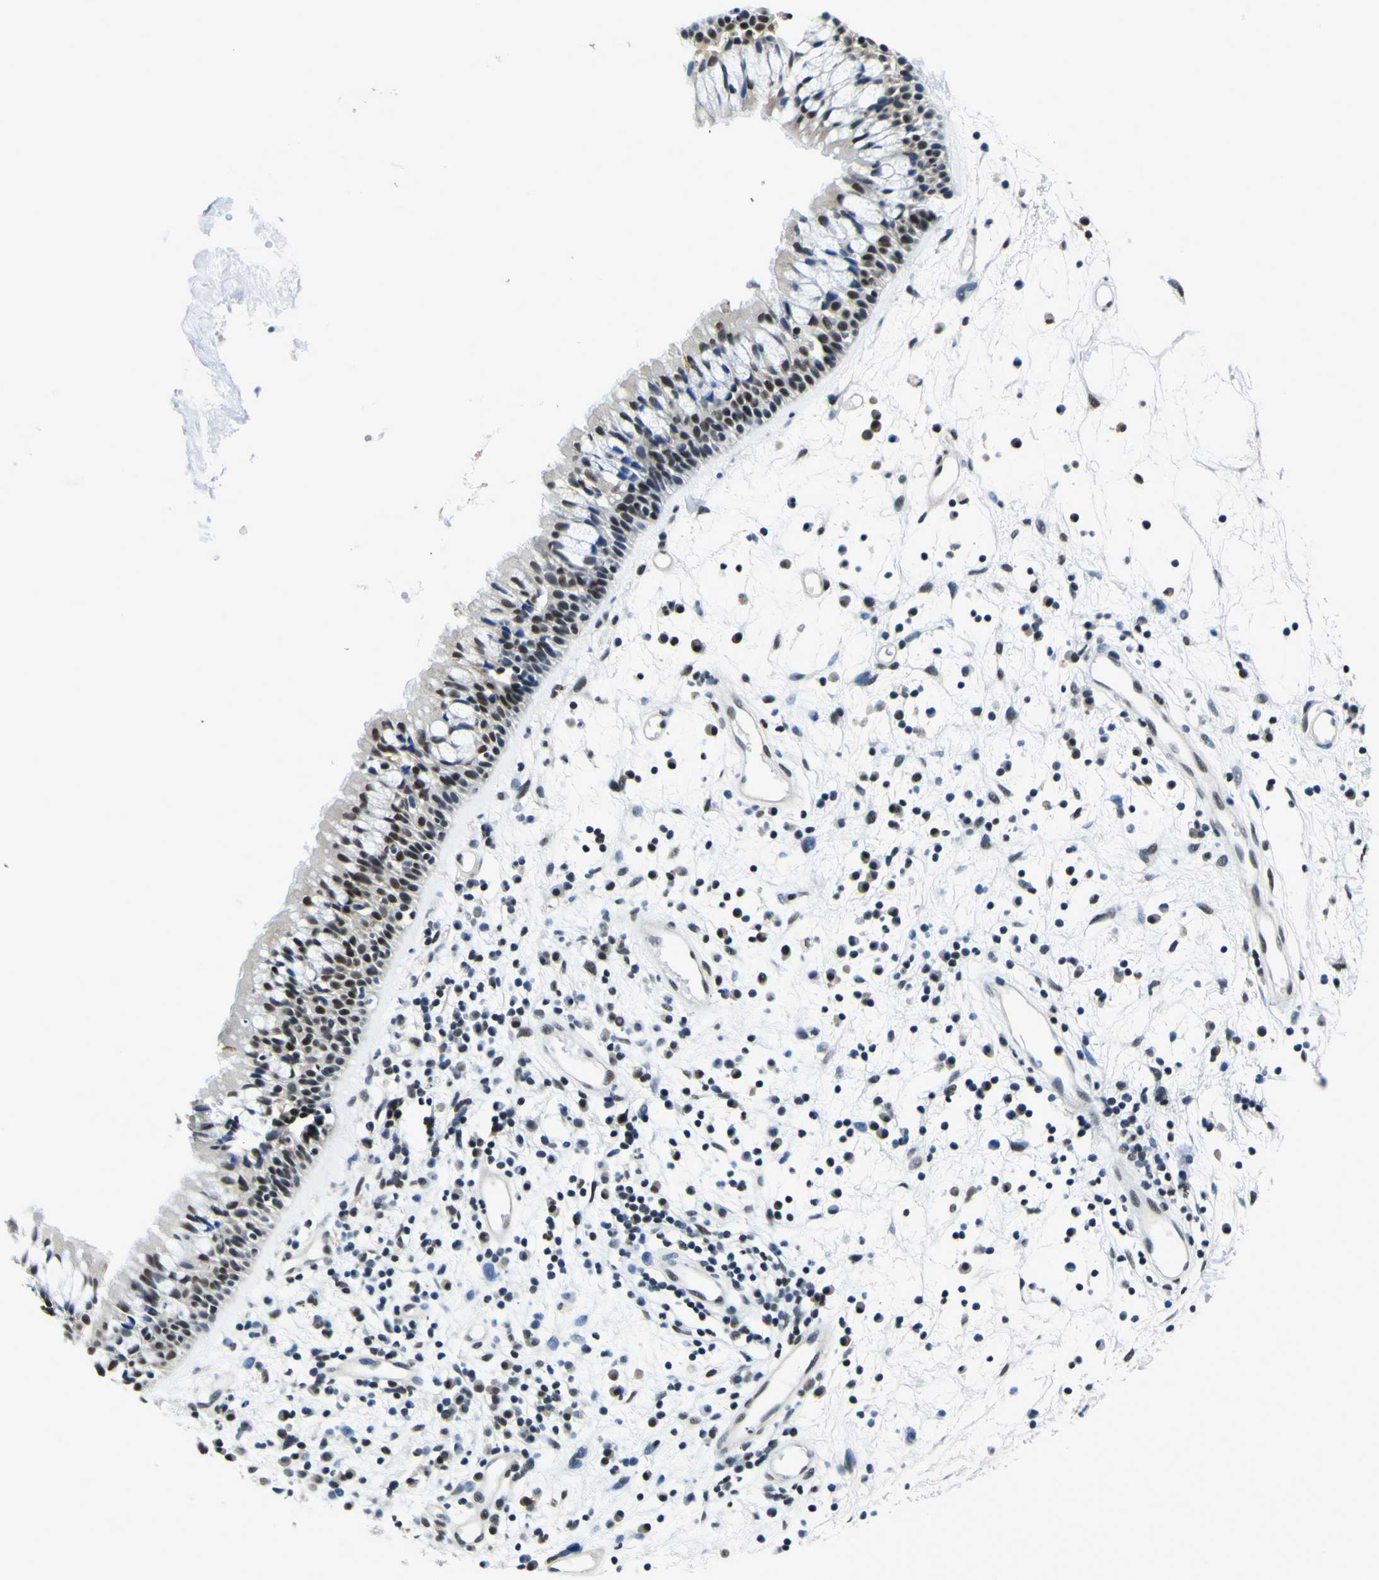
{"staining": {"intensity": "strong", "quantity": ">75%", "location": "nuclear"}, "tissue": "nasopharynx", "cell_type": "Respiratory epithelial cells", "image_type": "normal", "snomed": [{"axis": "morphology", "description": "Normal tissue, NOS"}, {"axis": "morphology", "description": "Inflammation, NOS"}, {"axis": "topography", "description": "Nasopharynx"}], "caption": "Protein staining of unremarkable nasopharynx displays strong nuclear positivity in about >75% of respiratory epithelial cells.", "gene": "SP1", "patient": {"sex": "male", "age": 48}}